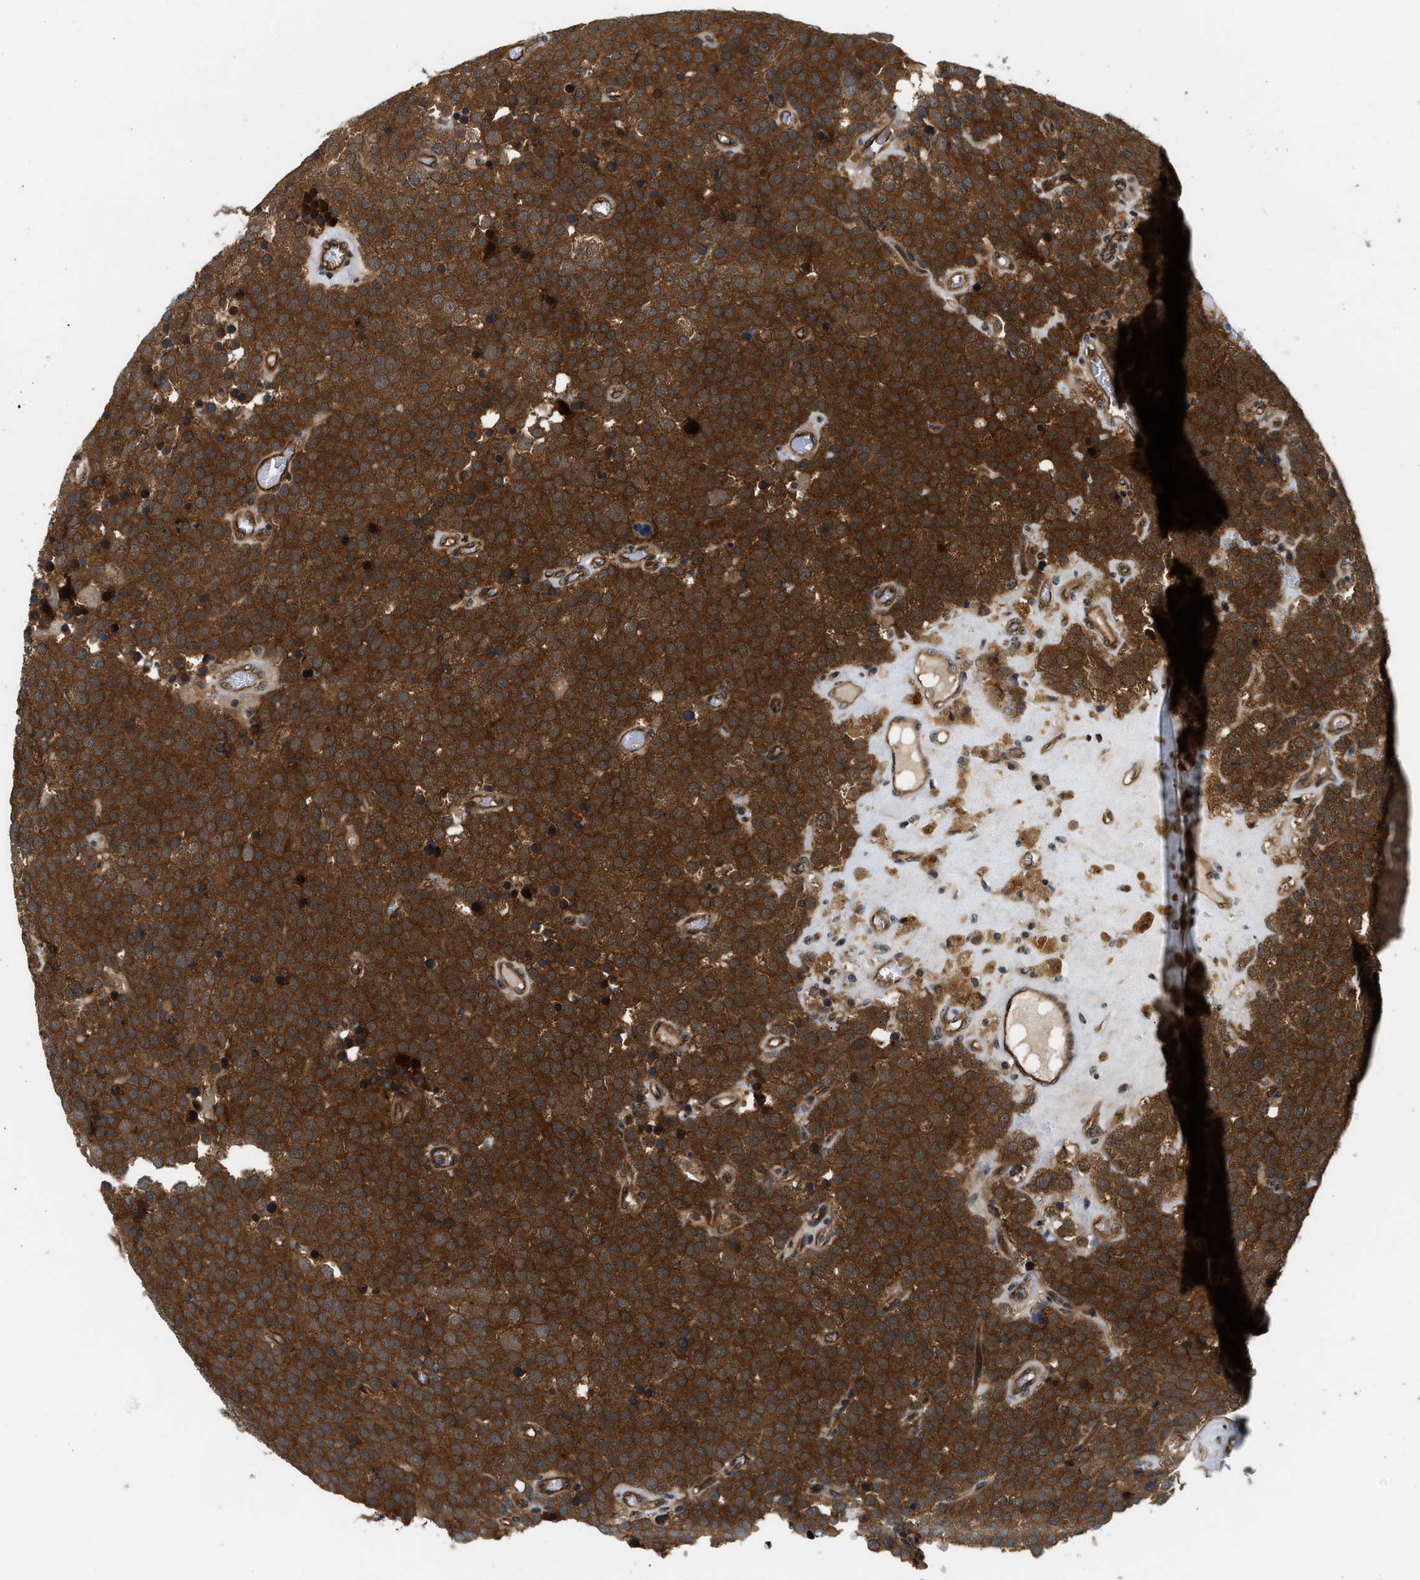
{"staining": {"intensity": "strong", "quantity": ">75%", "location": "cytoplasmic/membranous"}, "tissue": "testis cancer", "cell_type": "Tumor cells", "image_type": "cancer", "snomed": [{"axis": "morphology", "description": "Normal tissue, NOS"}, {"axis": "morphology", "description": "Seminoma, NOS"}, {"axis": "topography", "description": "Testis"}], "caption": "Immunohistochemical staining of testis seminoma displays high levels of strong cytoplasmic/membranous positivity in approximately >75% of tumor cells. (Stains: DAB in brown, nuclei in blue, Microscopy: brightfield microscopy at high magnification).", "gene": "COPS2", "patient": {"sex": "male", "age": 71}}